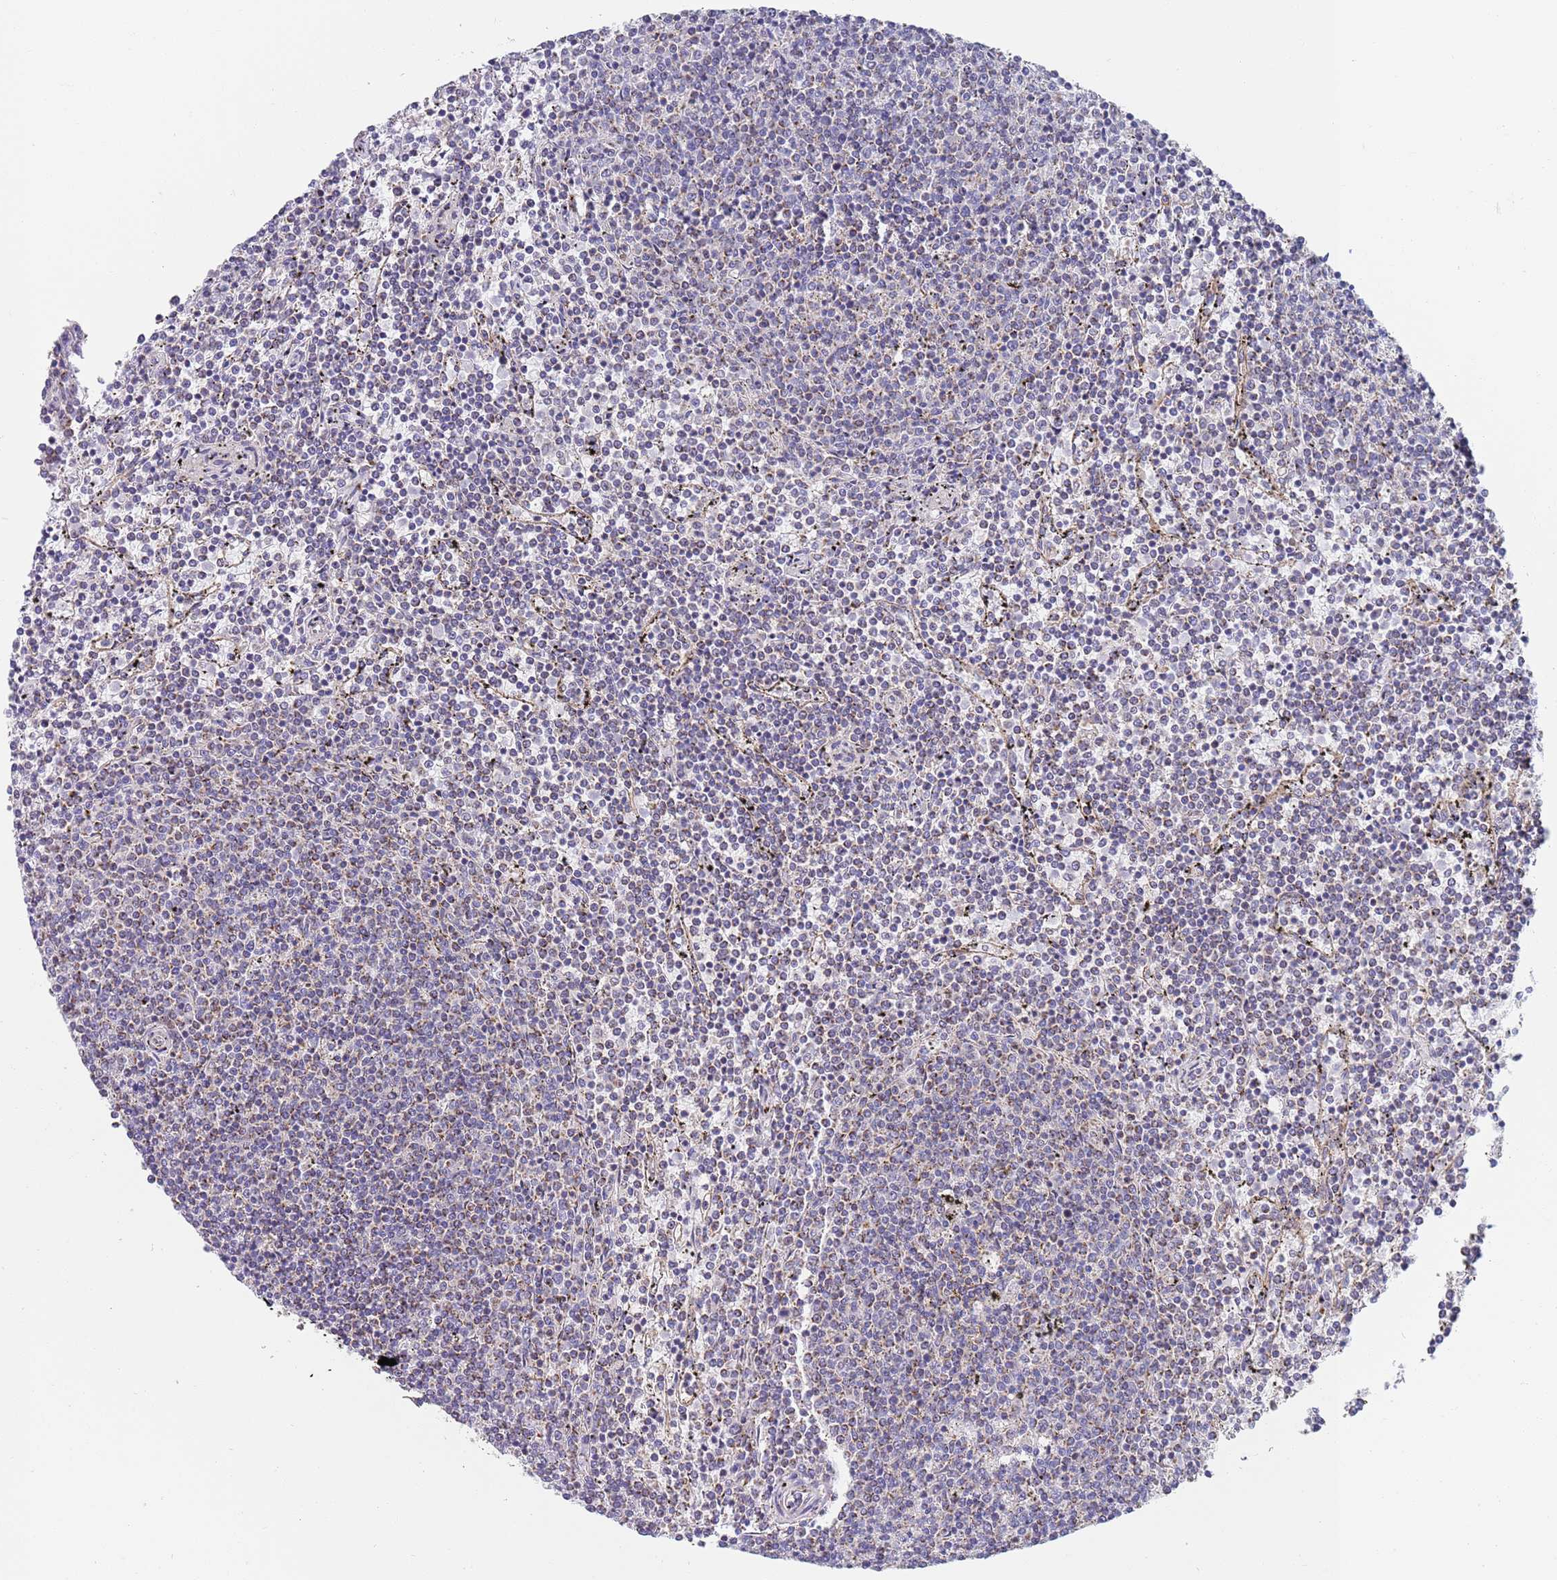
{"staining": {"intensity": "negative", "quantity": "none", "location": "none"}, "tissue": "lymphoma", "cell_type": "Tumor cells", "image_type": "cancer", "snomed": [{"axis": "morphology", "description": "Malignant lymphoma, non-Hodgkin's type, Low grade"}, {"axis": "topography", "description": "Spleen"}], "caption": "The micrograph shows no staining of tumor cells in malignant lymphoma, non-Hodgkin's type (low-grade).", "gene": "PWWP3A", "patient": {"sex": "female", "age": 50}}